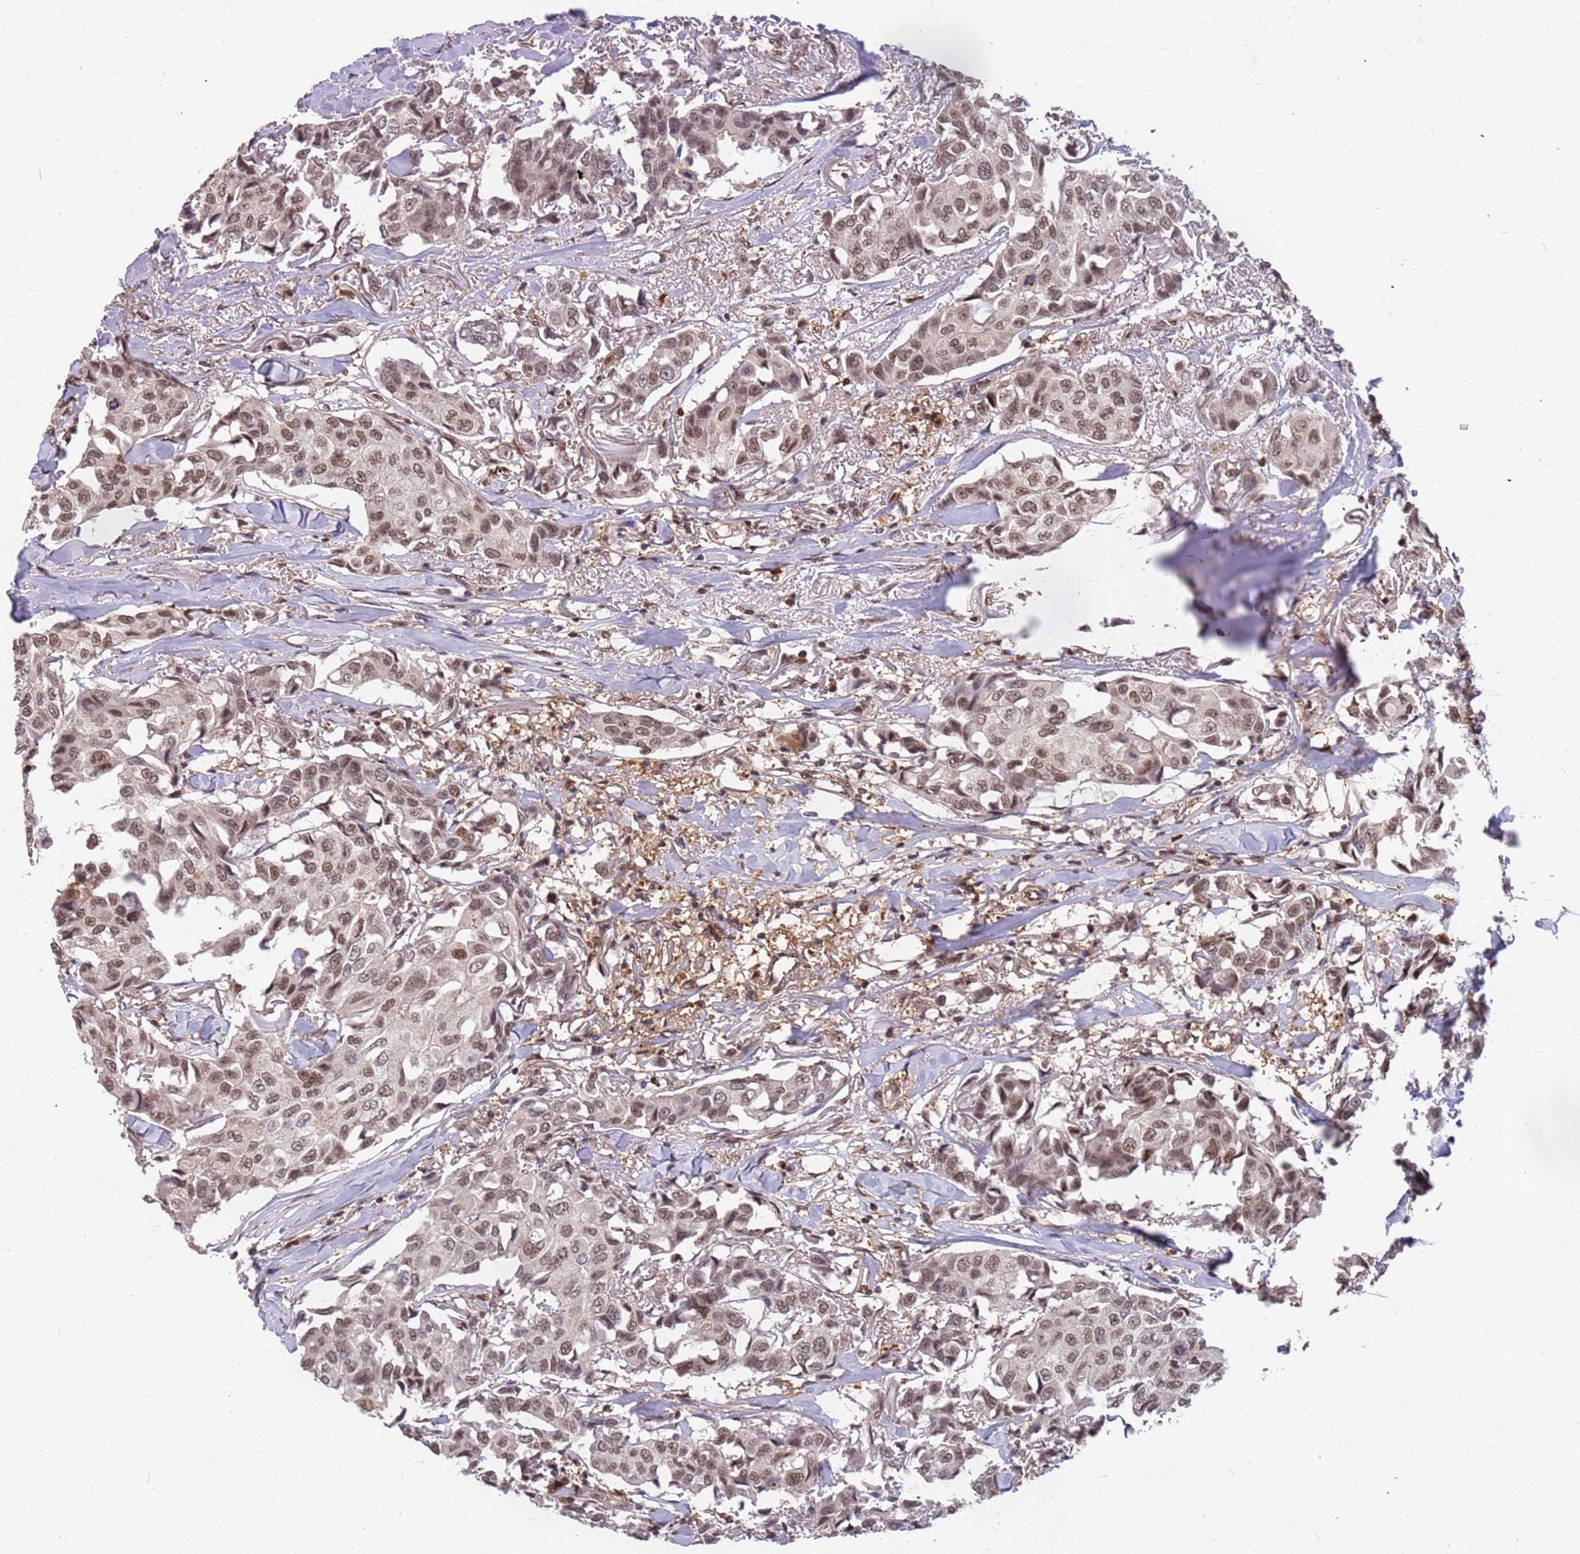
{"staining": {"intensity": "moderate", "quantity": ">75%", "location": "nuclear"}, "tissue": "breast cancer", "cell_type": "Tumor cells", "image_type": "cancer", "snomed": [{"axis": "morphology", "description": "Duct carcinoma"}, {"axis": "topography", "description": "Breast"}], "caption": "Immunohistochemistry (IHC) image of neoplastic tissue: human breast cancer (intraductal carcinoma) stained using immunohistochemistry displays medium levels of moderate protein expression localized specifically in the nuclear of tumor cells, appearing as a nuclear brown color.", "gene": "GBP2", "patient": {"sex": "female", "age": 80}}